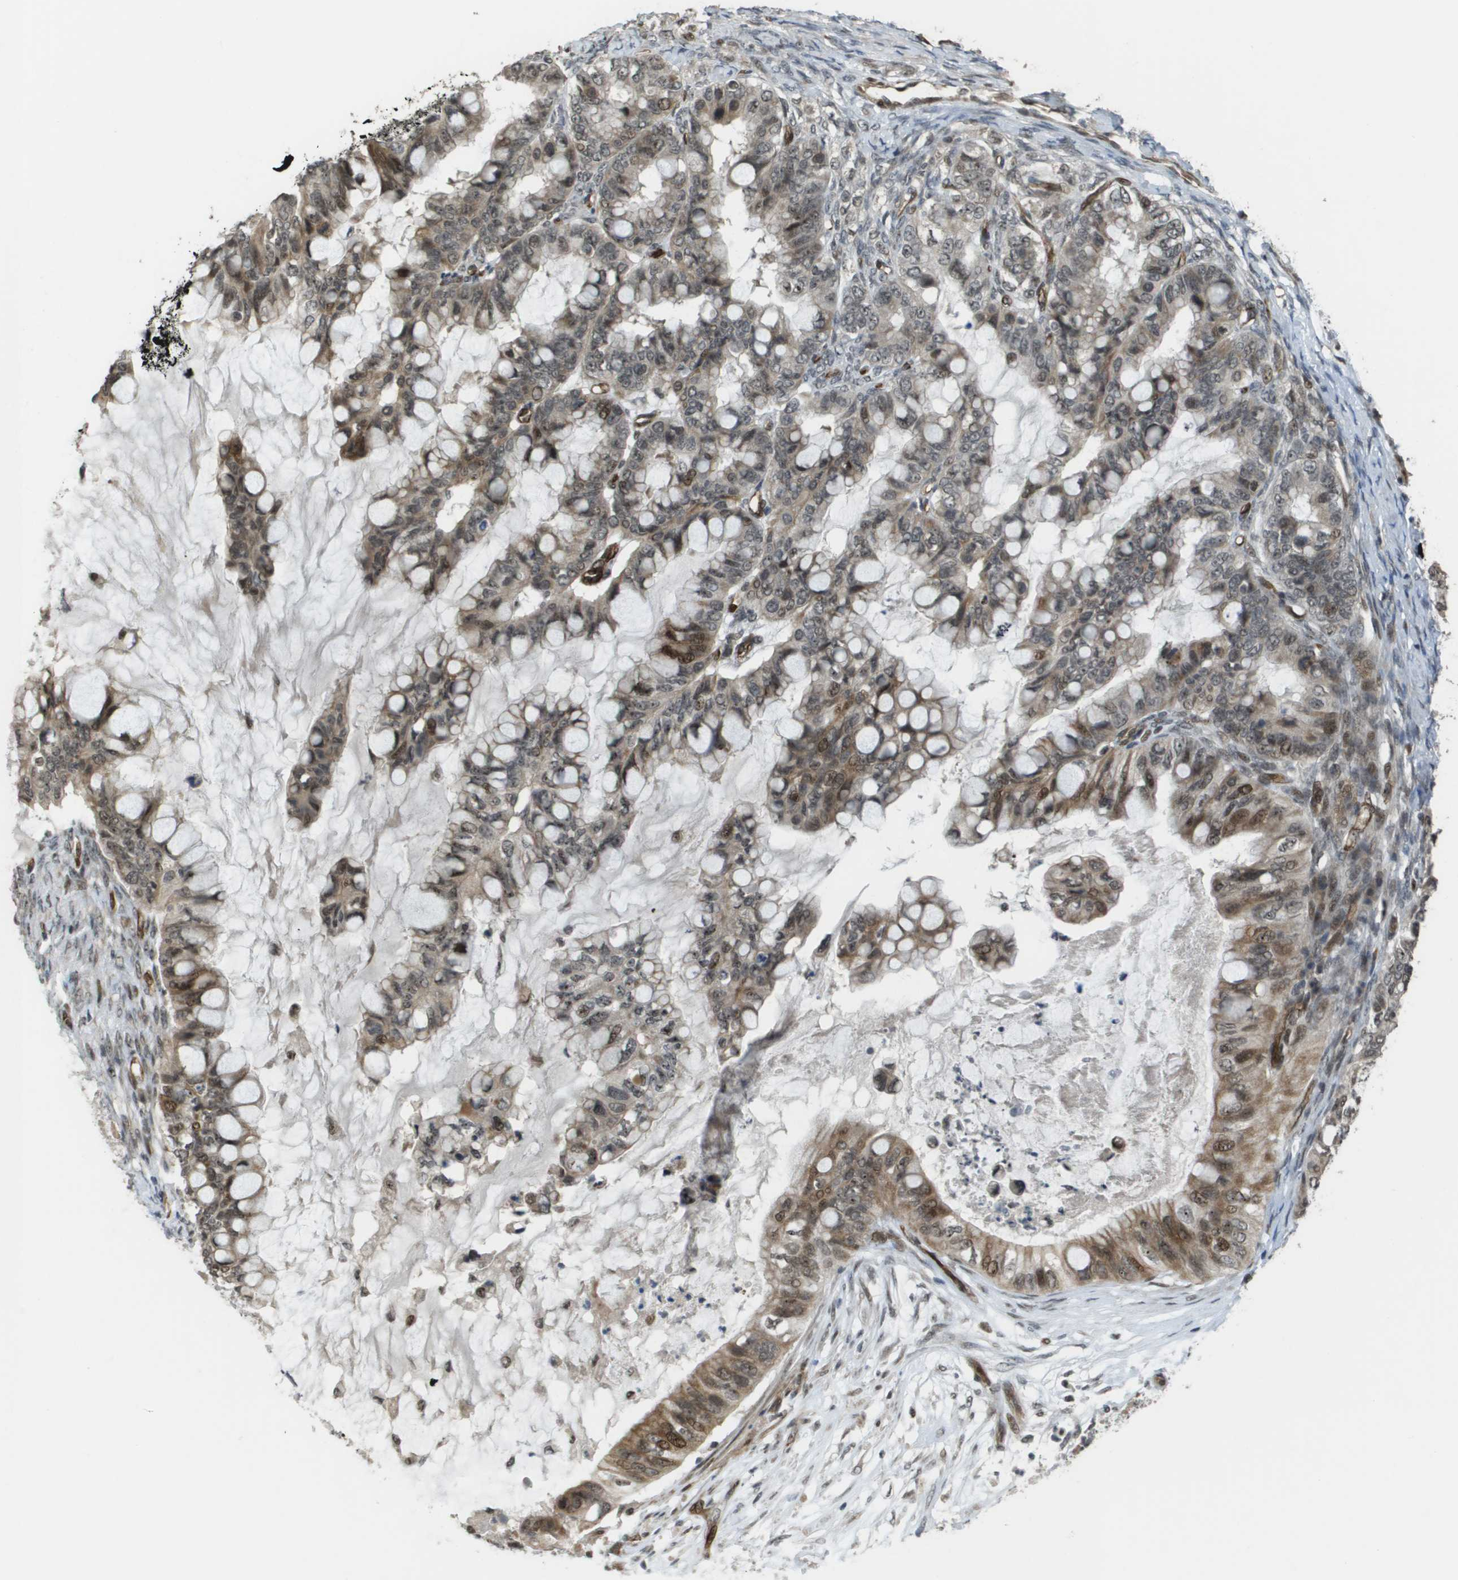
{"staining": {"intensity": "moderate", "quantity": ">75%", "location": "cytoplasmic/membranous,nuclear"}, "tissue": "ovarian cancer", "cell_type": "Tumor cells", "image_type": "cancer", "snomed": [{"axis": "morphology", "description": "Cystadenocarcinoma, mucinous, NOS"}, {"axis": "topography", "description": "Ovary"}], "caption": "Protein positivity by immunohistochemistry (IHC) displays moderate cytoplasmic/membranous and nuclear expression in approximately >75% of tumor cells in ovarian mucinous cystadenocarcinoma.", "gene": "KAT5", "patient": {"sex": "female", "age": 80}}